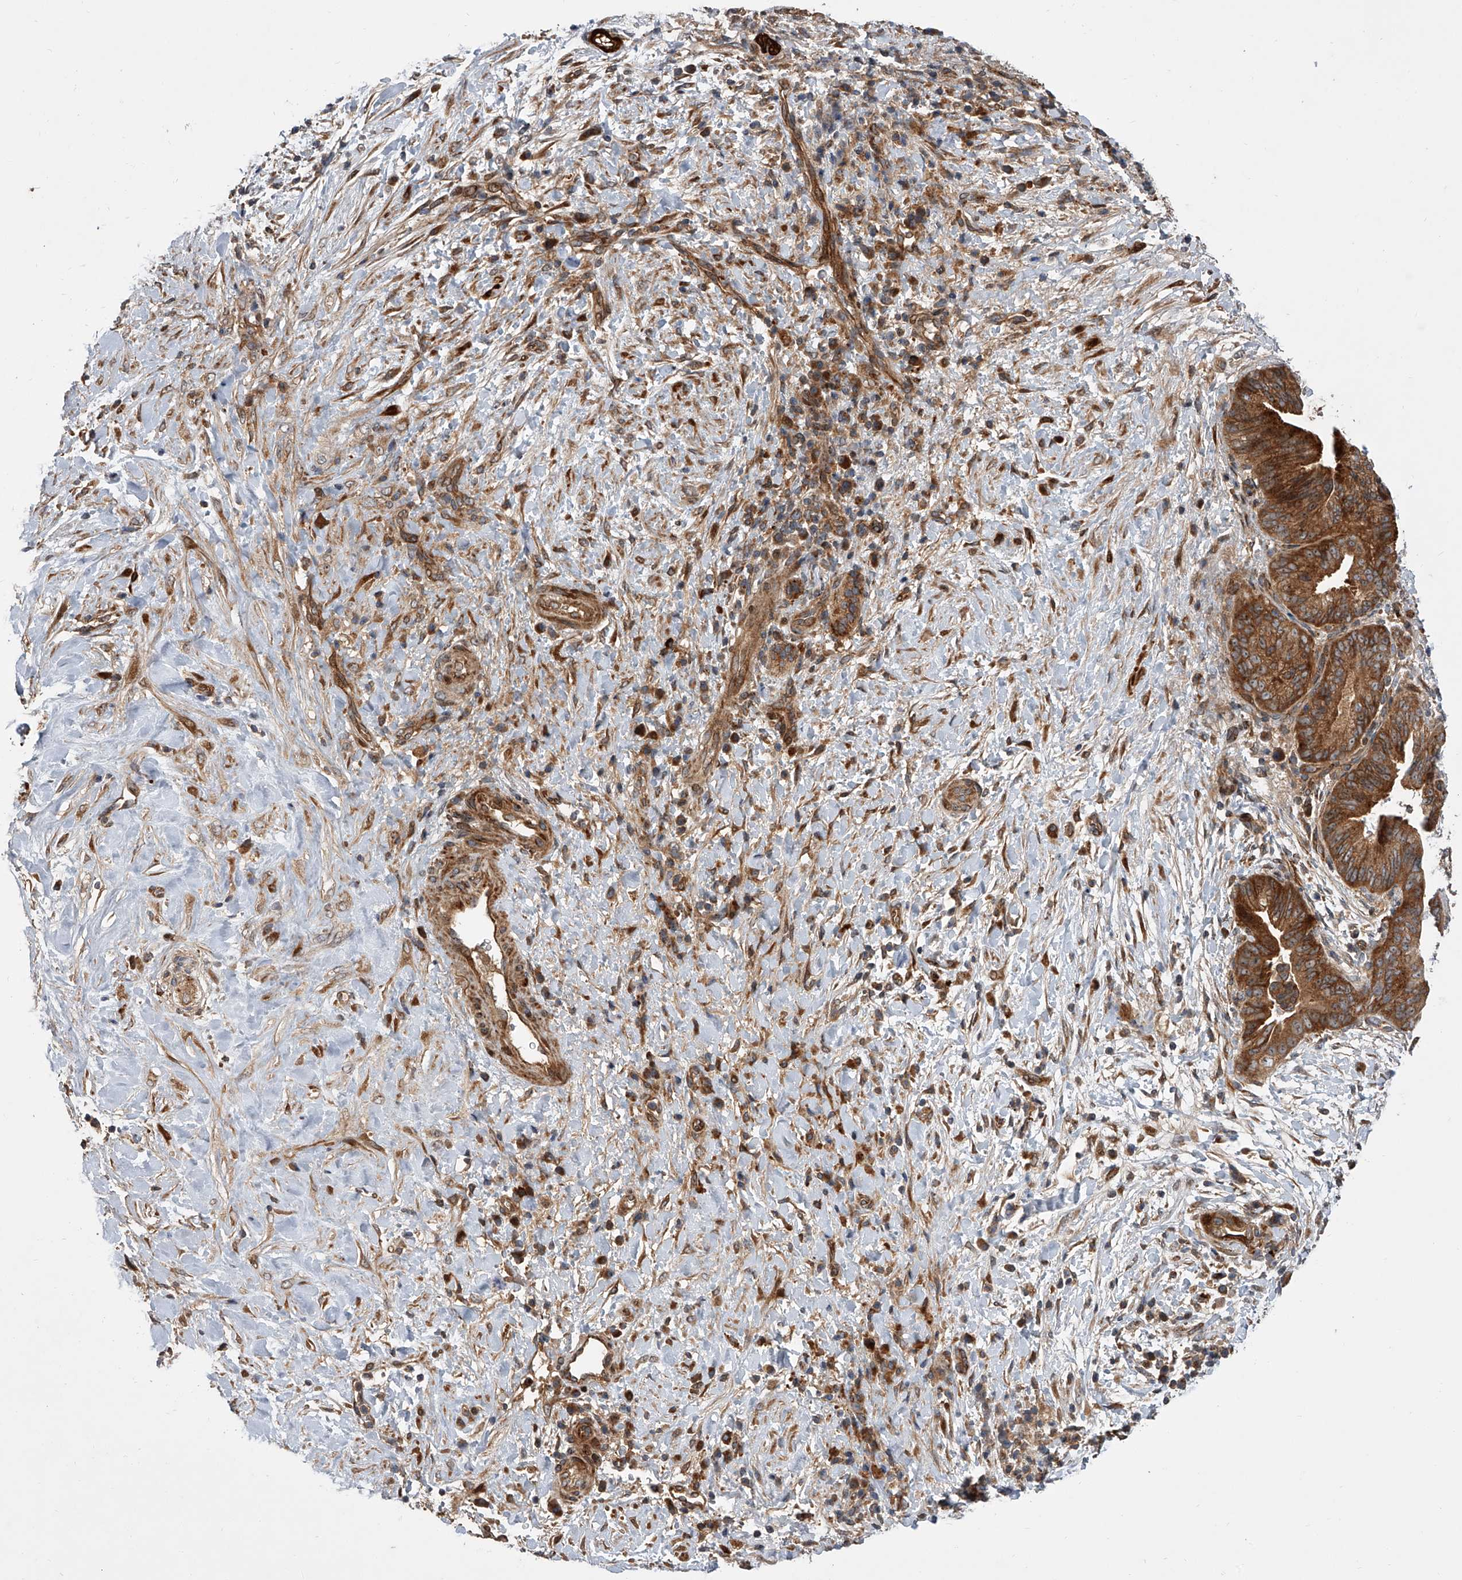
{"staining": {"intensity": "strong", "quantity": ">75%", "location": "cytoplasmic/membranous,nuclear"}, "tissue": "pancreatic cancer", "cell_type": "Tumor cells", "image_type": "cancer", "snomed": [{"axis": "morphology", "description": "Adenocarcinoma, NOS"}, {"axis": "topography", "description": "Pancreas"}], "caption": "Pancreatic cancer (adenocarcinoma) stained for a protein (brown) exhibits strong cytoplasmic/membranous and nuclear positive expression in about >75% of tumor cells.", "gene": "USP47", "patient": {"sex": "male", "age": 75}}